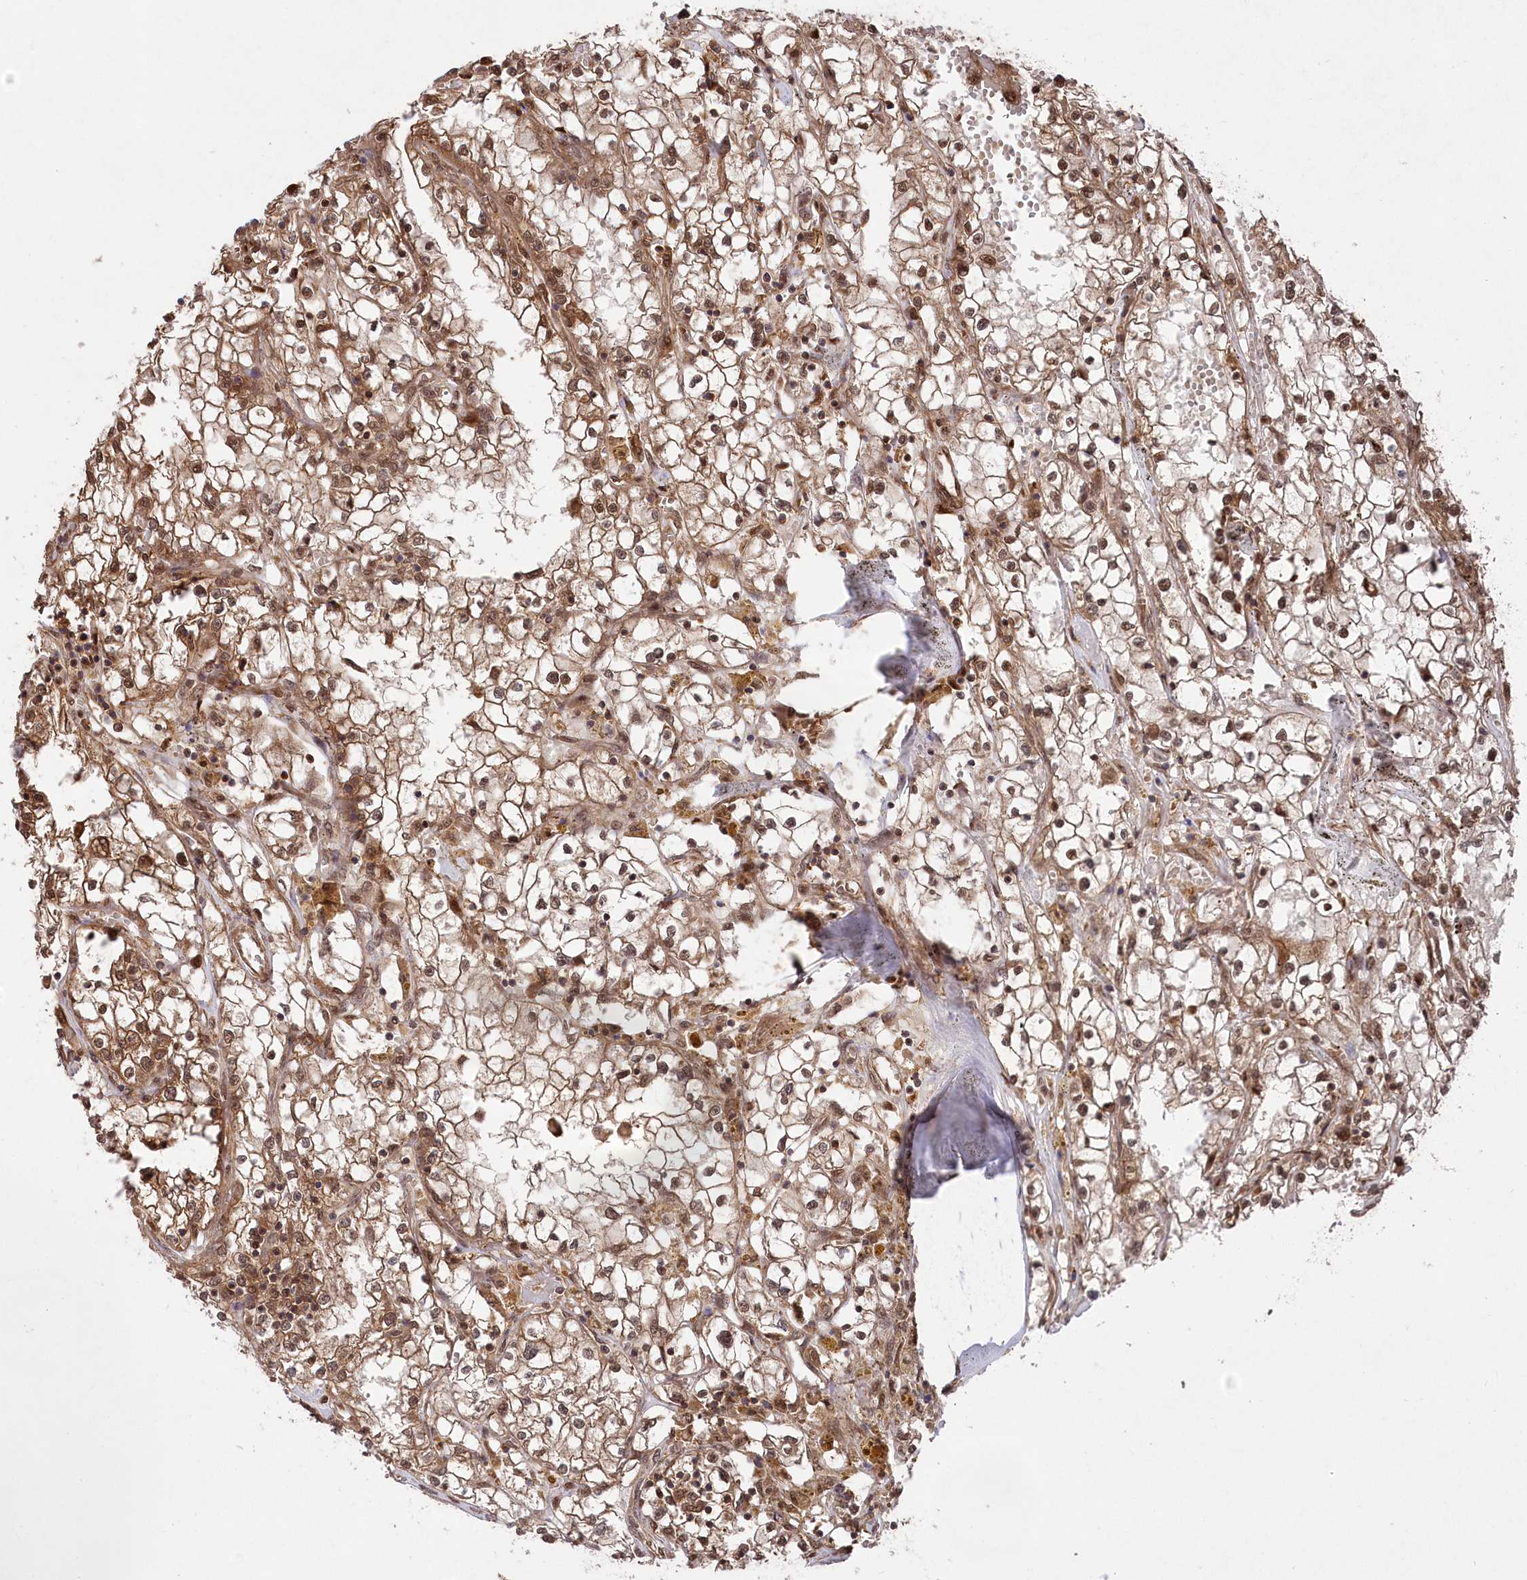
{"staining": {"intensity": "moderate", "quantity": ">75%", "location": "cytoplasmic/membranous,nuclear"}, "tissue": "renal cancer", "cell_type": "Tumor cells", "image_type": "cancer", "snomed": [{"axis": "morphology", "description": "Adenocarcinoma, NOS"}, {"axis": "topography", "description": "Kidney"}], "caption": "The image exhibits a brown stain indicating the presence of a protein in the cytoplasmic/membranous and nuclear of tumor cells in adenocarcinoma (renal).", "gene": "PSMA1", "patient": {"sex": "male", "age": 56}}